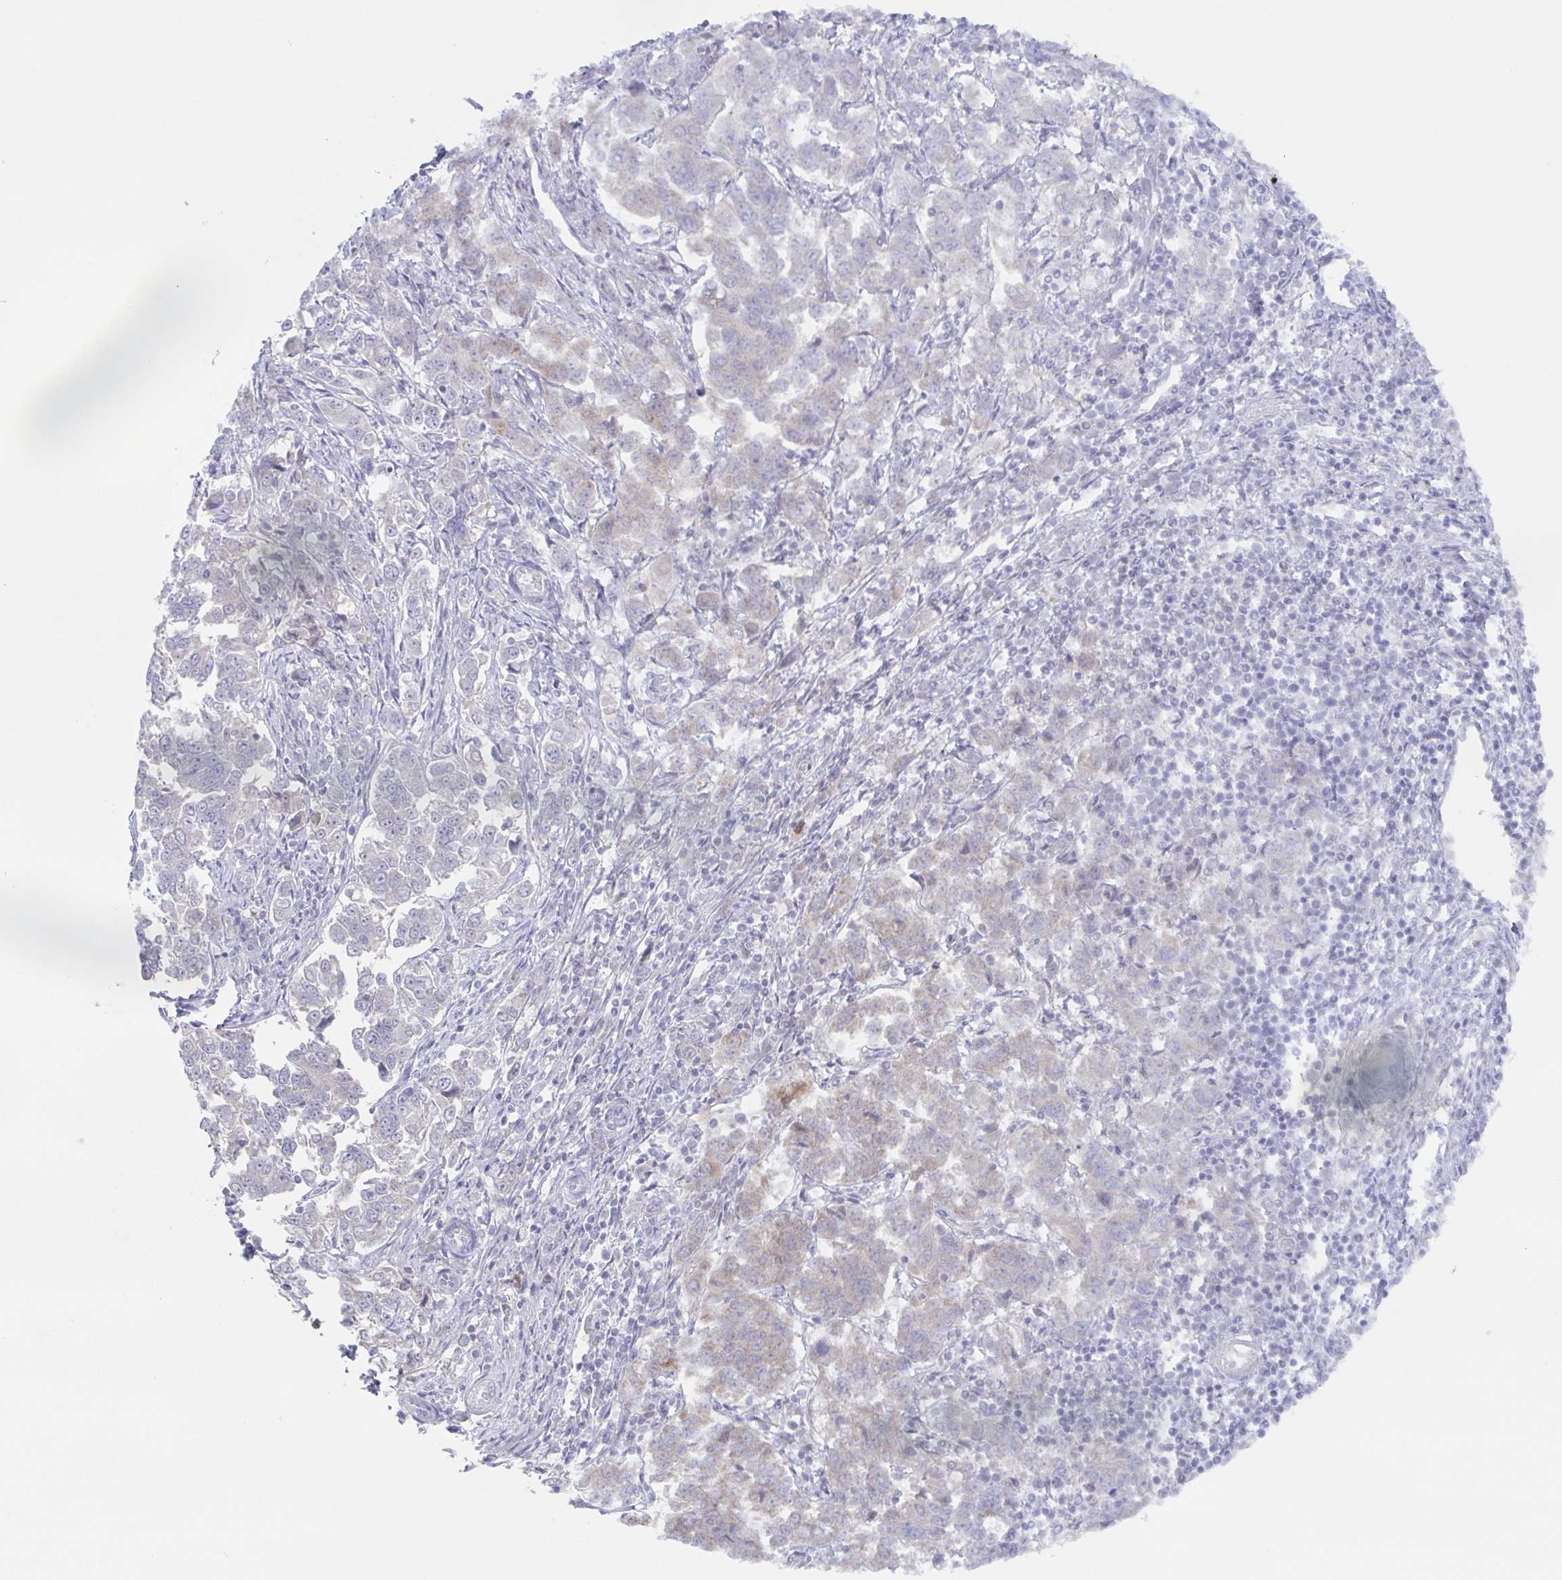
{"staining": {"intensity": "weak", "quantity": "<25%", "location": "cytoplasmic/membranous"}, "tissue": "endometrial cancer", "cell_type": "Tumor cells", "image_type": "cancer", "snomed": [{"axis": "morphology", "description": "Adenocarcinoma, NOS"}, {"axis": "topography", "description": "Endometrium"}], "caption": "Endometrial adenocarcinoma stained for a protein using immunohistochemistry exhibits no staining tumor cells.", "gene": "POU2F3", "patient": {"sex": "female", "age": 43}}